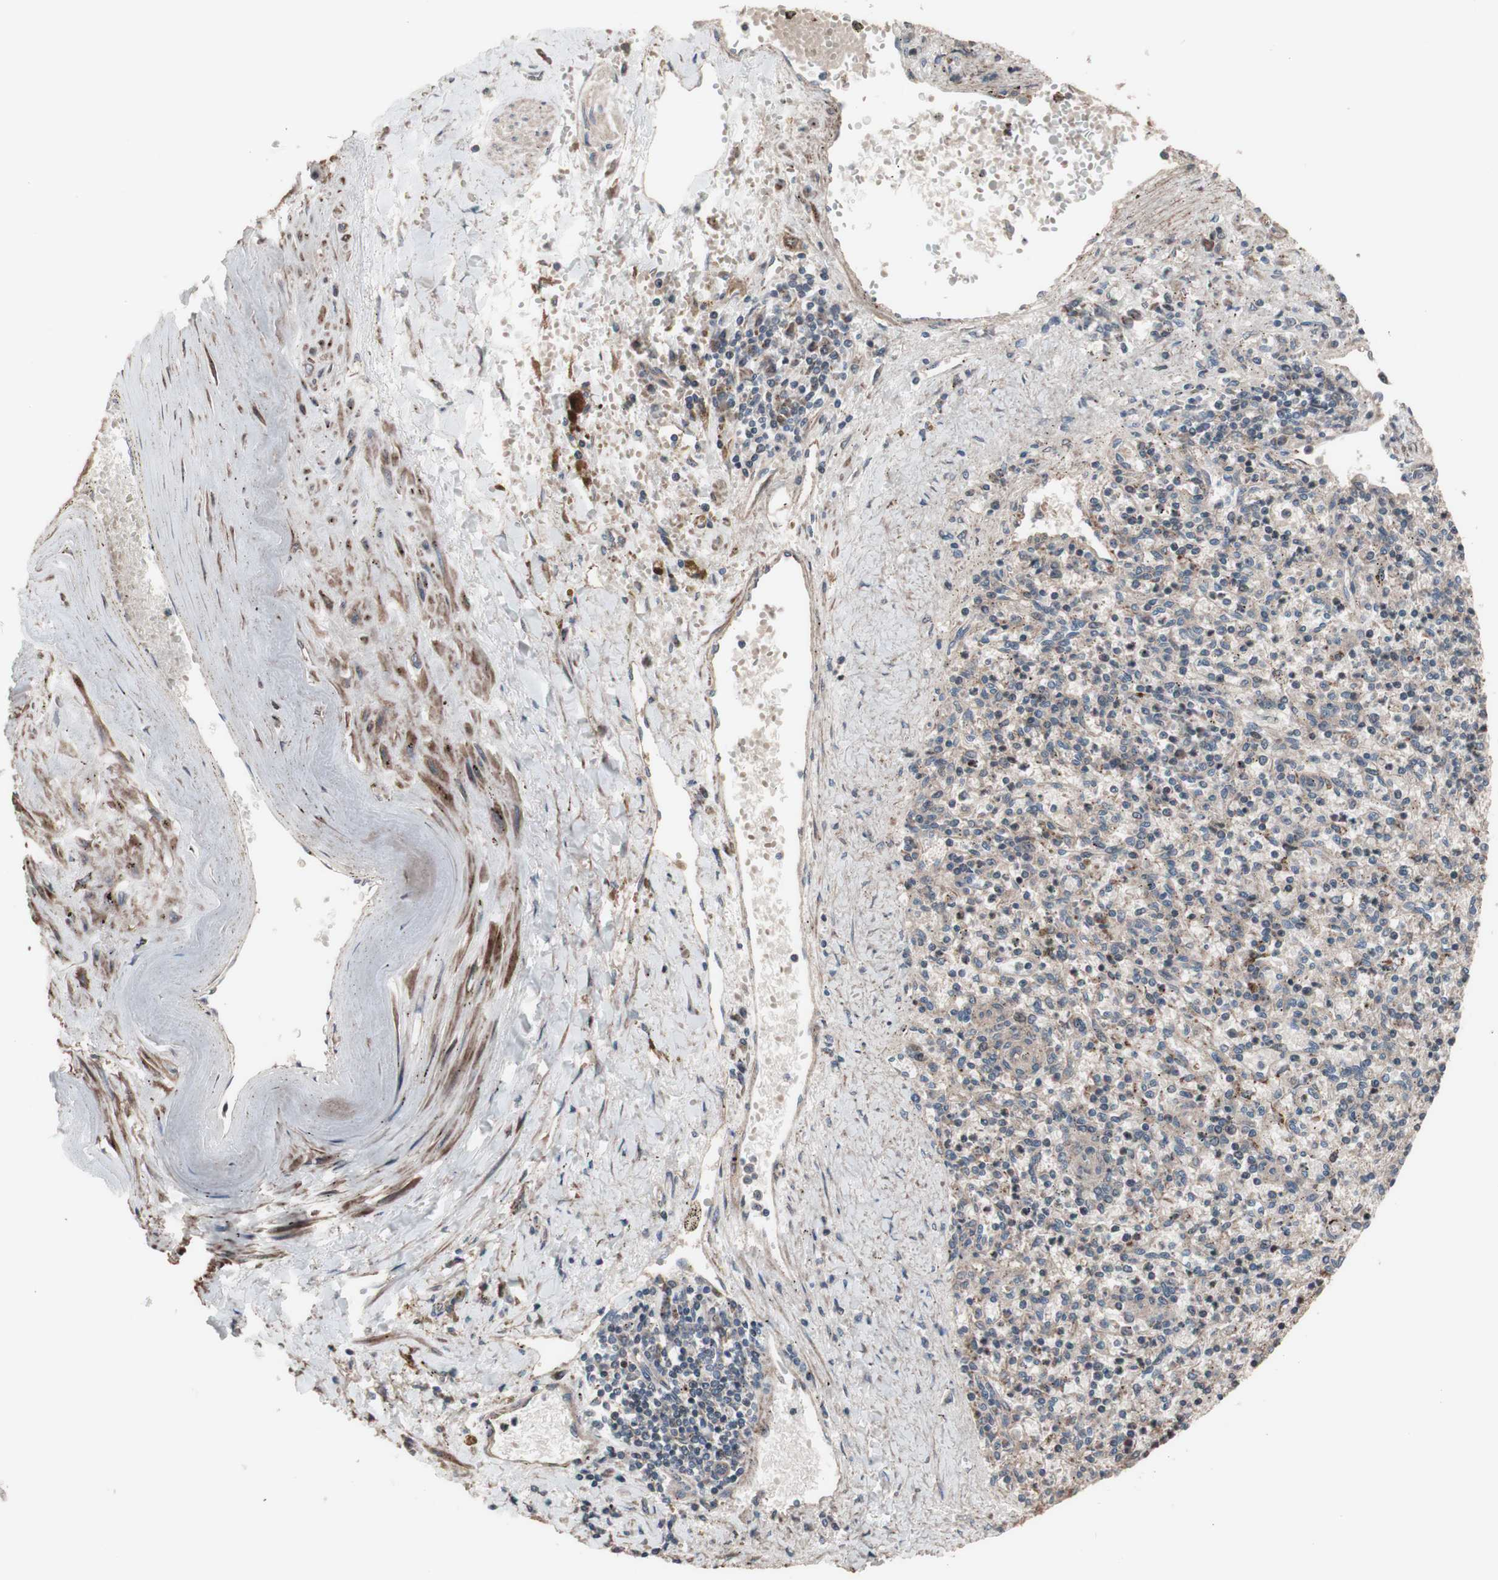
{"staining": {"intensity": "moderate", "quantity": ">75%", "location": "cytoplasmic/membranous"}, "tissue": "spleen", "cell_type": "Cells in red pulp", "image_type": "normal", "snomed": [{"axis": "morphology", "description": "Normal tissue, NOS"}, {"axis": "topography", "description": "Spleen"}], "caption": "Immunohistochemical staining of normal human spleen demonstrates medium levels of moderate cytoplasmic/membranous positivity in approximately >75% of cells in red pulp. (Stains: DAB in brown, nuclei in blue, Microscopy: brightfield microscopy at high magnification).", "gene": "COPB1", "patient": {"sex": "male", "age": 72}}